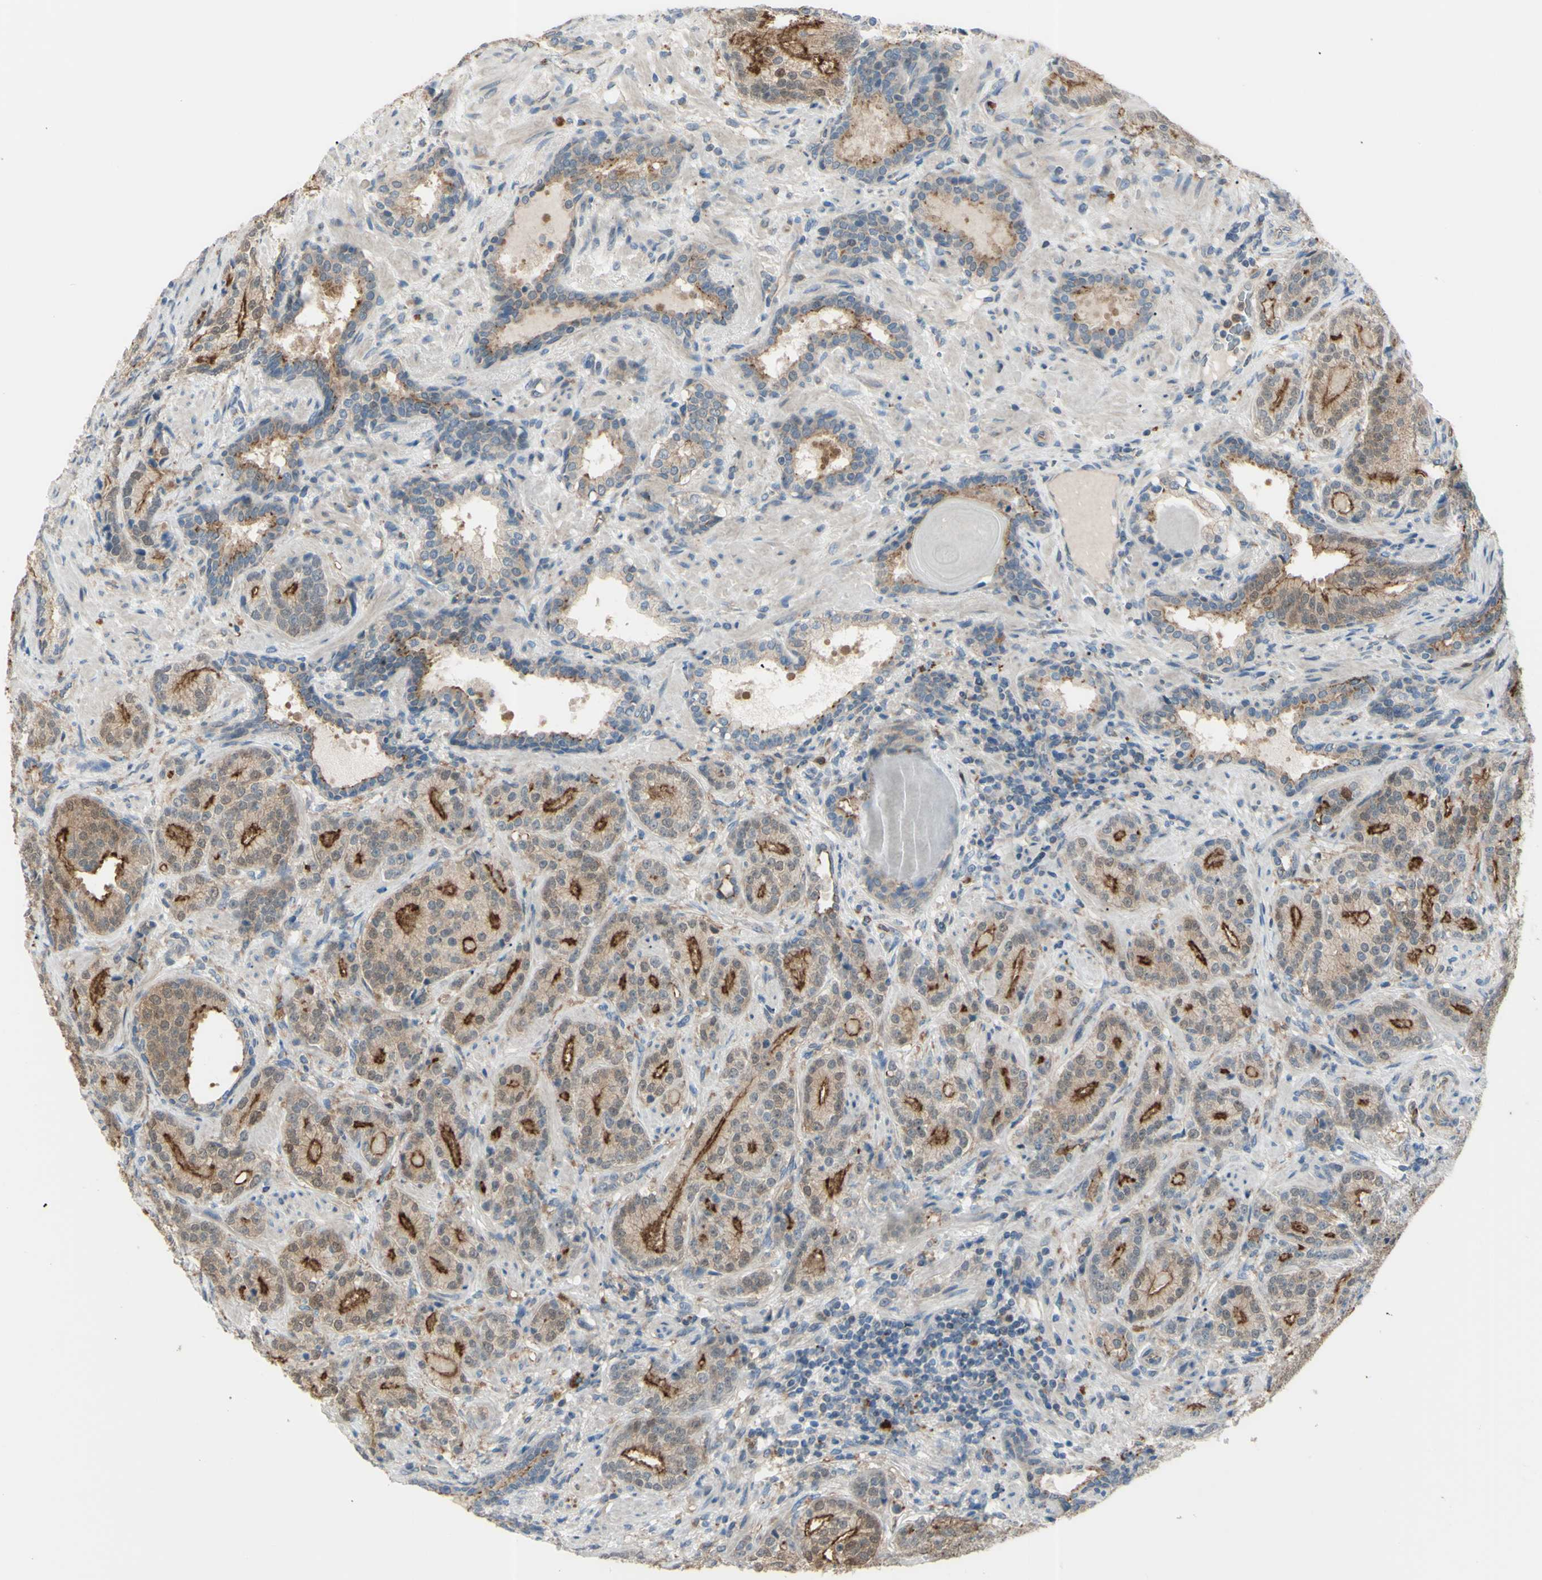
{"staining": {"intensity": "moderate", "quantity": ">75%", "location": "cytoplasmic/membranous"}, "tissue": "prostate cancer", "cell_type": "Tumor cells", "image_type": "cancer", "snomed": [{"axis": "morphology", "description": "Adenocarcinoma, High grade"}, {"axis": "topography", "description": "Prostate"}], "caption": "Moderate cytoplasmic/membranous expression for a protein is present in about >75% of tumor cells of prostate cancer using immunohistochemistry.", "gene": "LMTK2", "patient": {"sex": "male", "age": 61}}